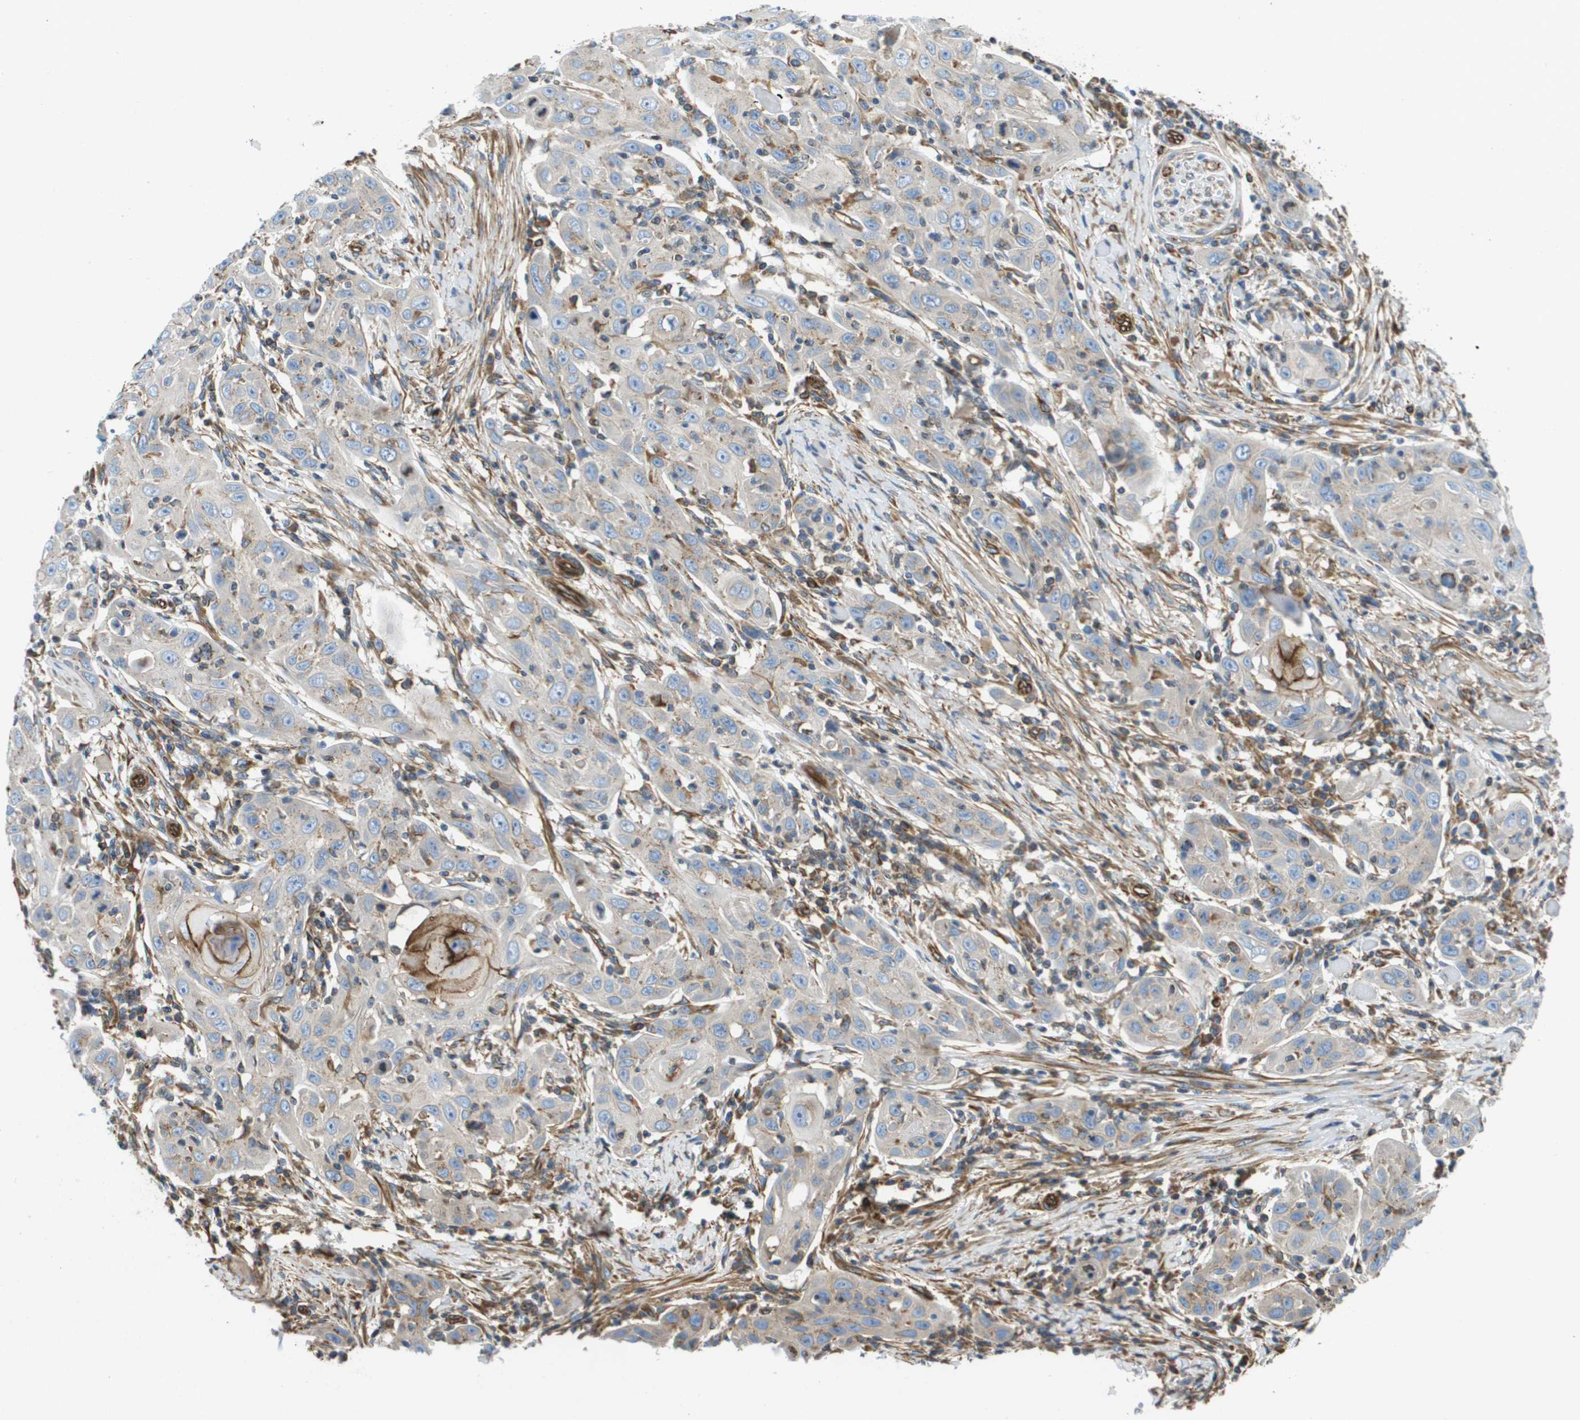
{"staining": {"intensity": "strong", "quantity": "<25%", "location": "cytoplasmic/membranous"}, "tissue": "skin cancer", "cell_type": "Tumor cells", "image_type": "cancer", "snomed": [{"axis": "morphology", "description": "Squamous cell carcinoma, NOS"}, {"axis": "topography", "description": "Skin"}], "caption": "Tumor cells reveal medium levels of strong cytoplasmic/membranous positivity in approximately <25% of cells in human squamous cell carcinoma (skin). (DAB IHC, brown staining for protein, blue staining for nuclei).", "gene": "HSD17B12", "patient": {"sex": "female", "age": 88}}